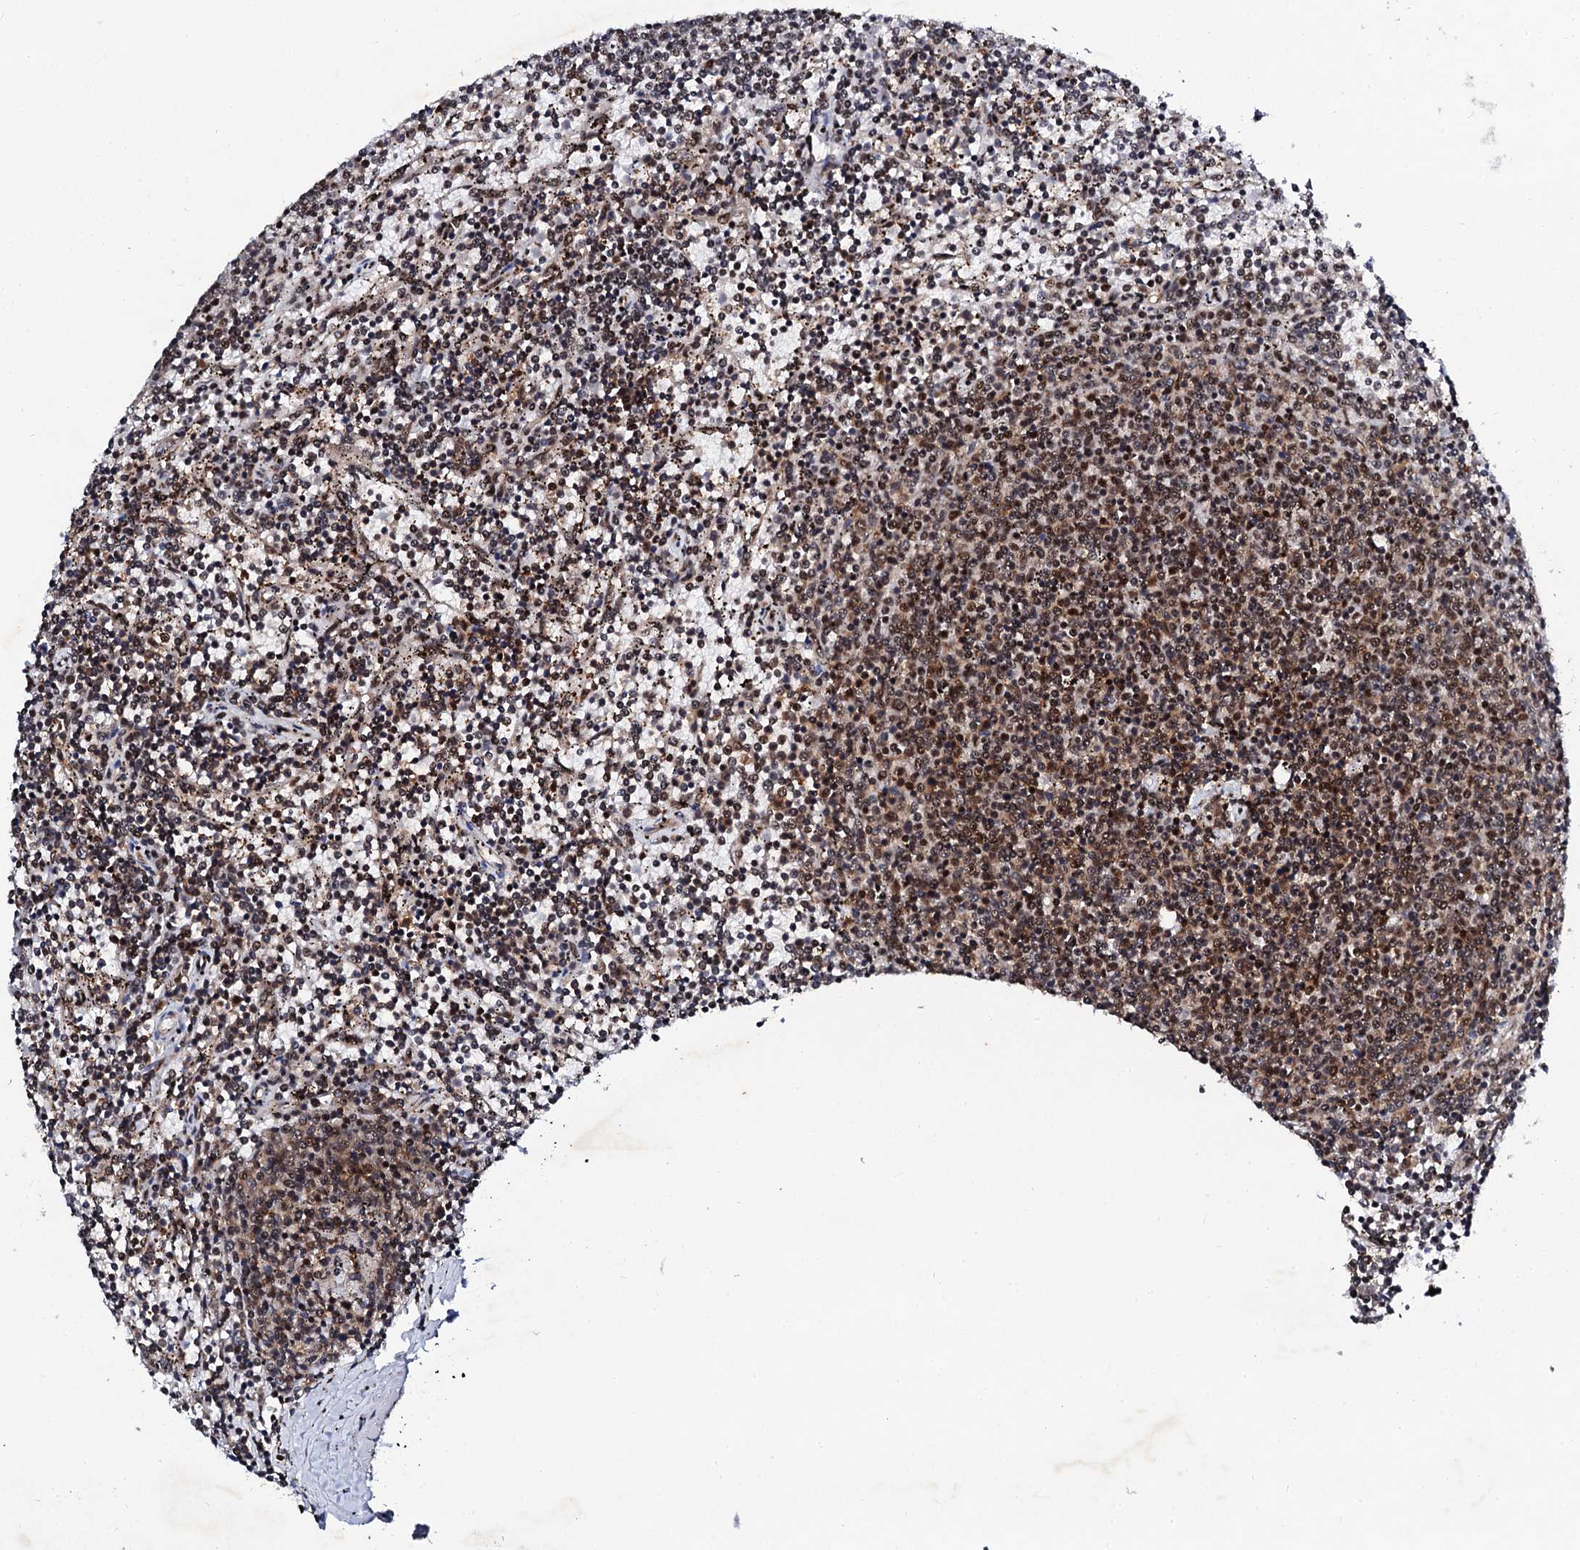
{"staining": {"intensity": "strong", "quantity": ">75%", "location": "nuclear"}, "tissue": "lymphoma", "cell_type": "Tumor cells", "image_type": "cancer", "snomed": [{"axis": "morphology", "description": "Malignant lymphoma, non-Hodgkin's type, Low grade"}, {"axis": "topography", "description": "Spleen"}], "caption": "DAB immunohistochemical staining of human lymphoma reveals strong nuclear protein positivity in about >75% of tumor cells.", "gene": "CSTF3", "patient": {"sex": "female", "age": 50}}